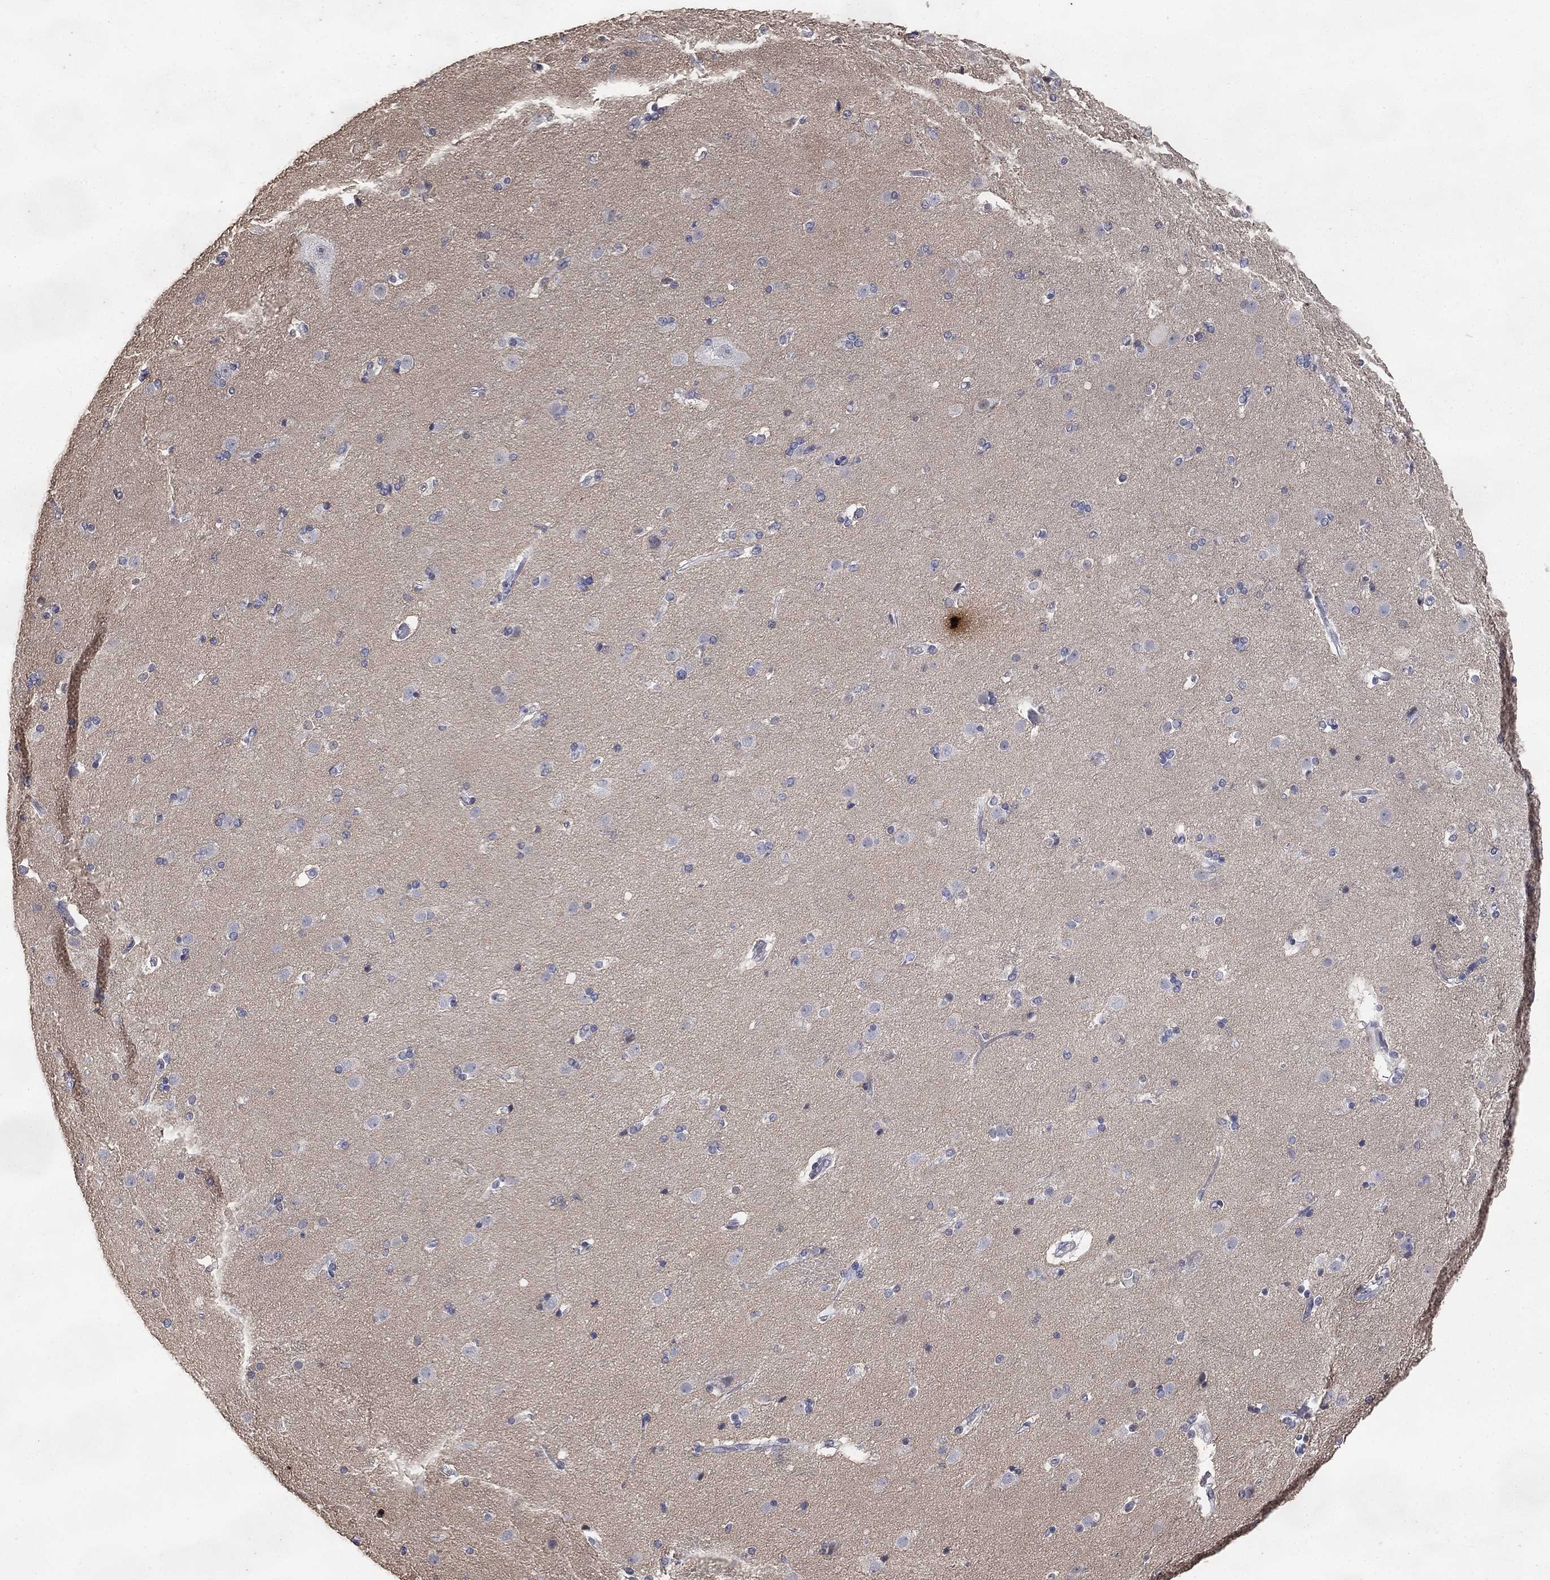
{"staining": {"intensity": "negative", "quantity": "none", "location": "none"}, "tissue": "caudate", "cell_type": "Glial cells", "image_type": "normal", "snomed": [{"axis": "morphology", "description": "Normal tissue, NOS"}, {"axis": "topography", "description": "Lateral ventricle wall"}], "caption": "Histopathology image shows no protein expression in glial cells of benign caudate. The staining is performed using DAB (3,3'-diaminobenzidine) brown chromogen with nuclei counter-stained in using hematoxylin.", "gene": "DSG1", "patient": {"sex": "male", "age": 54}}